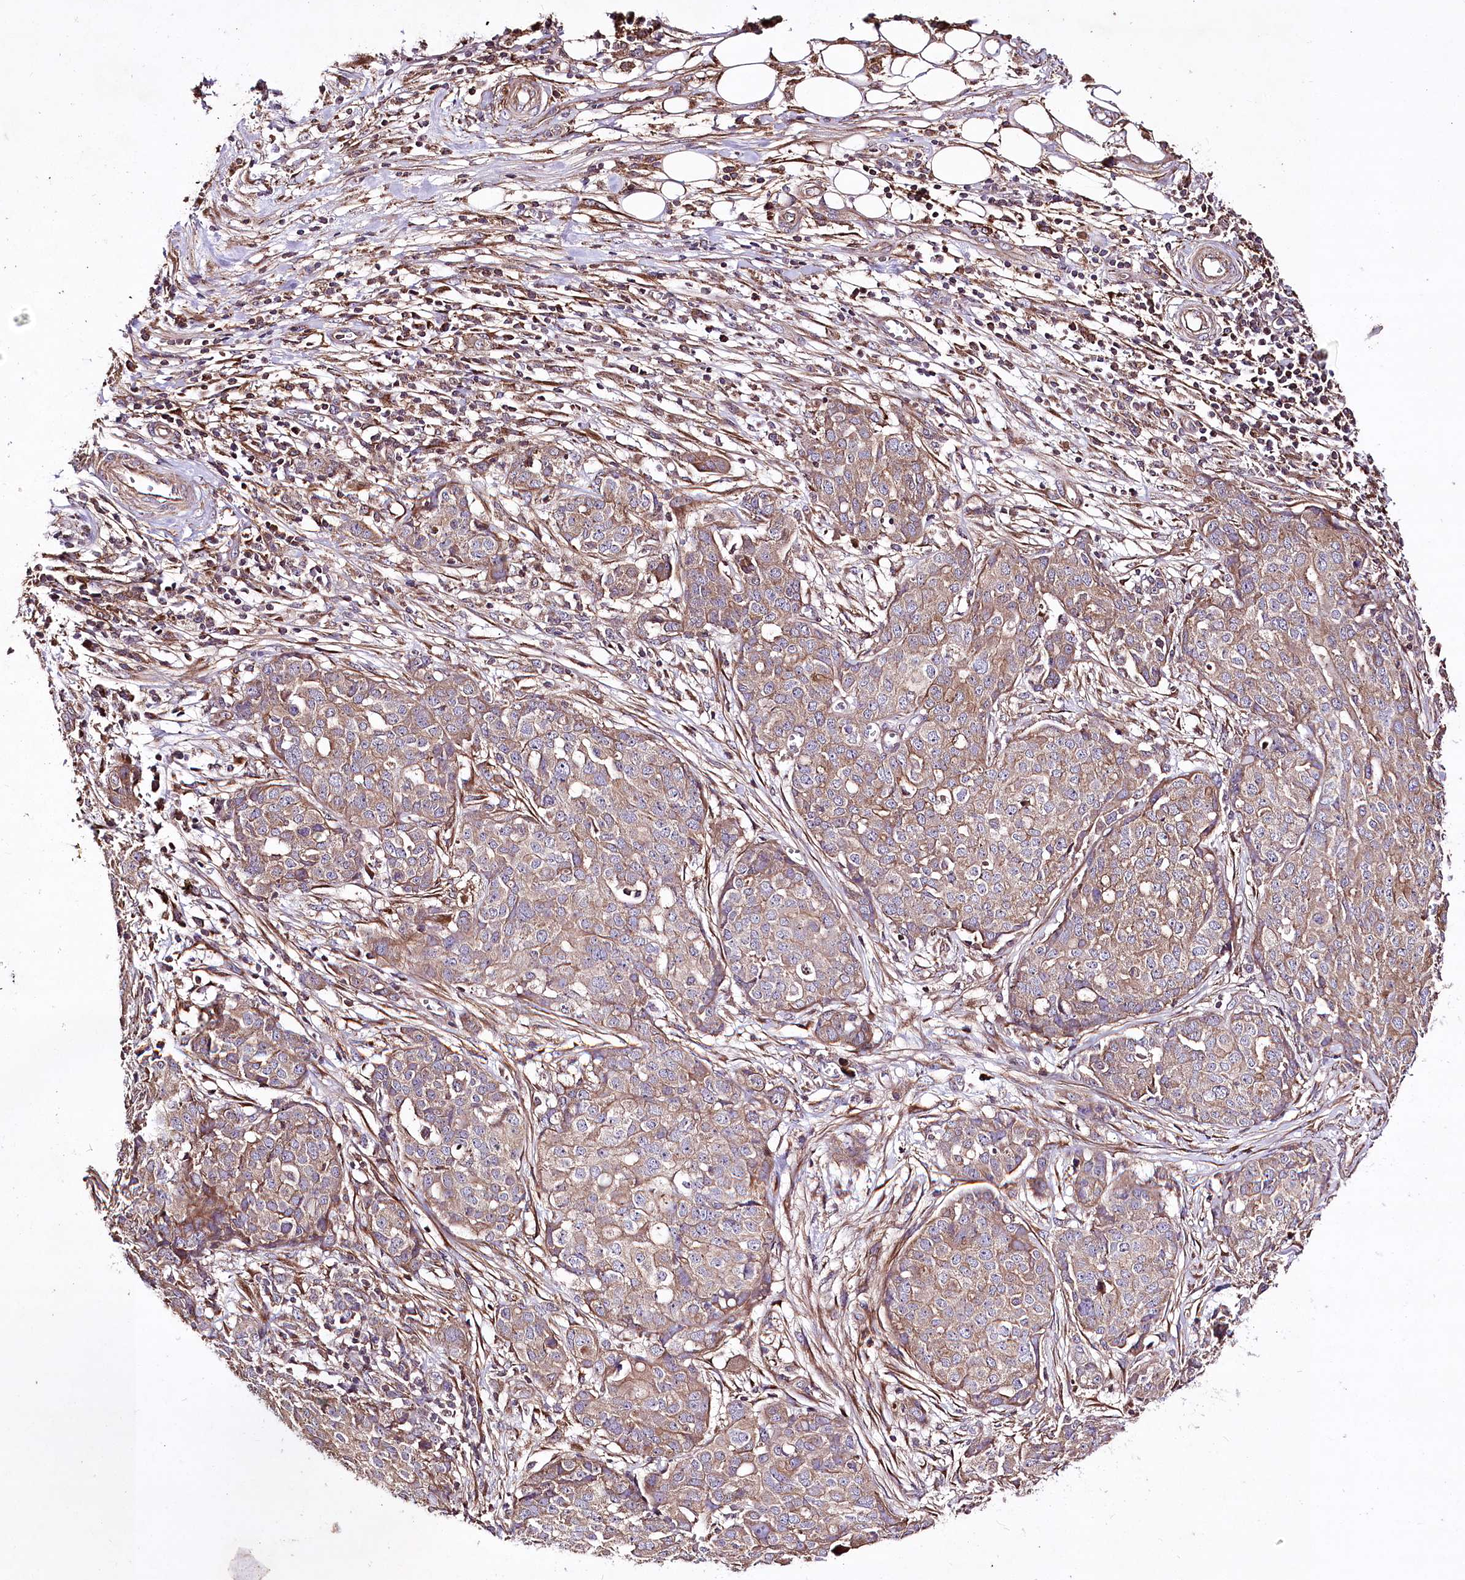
{"staining": {"intensity": "weak", "quantity": "25%-75%", "location": "cytoplasmic/membranous"}, "tissue": "ovarian cancer", "cell_type": "Tumor cells", "image_type": "cancer", "snomed": [{"axis": "morphology", "description": "Cystadenocarcinoma, serous, NOS"}, {"axis": "topography", "description": "Soft tissue"}, {"axis": "topography", "description": "Ovary"}], "caption": "Protein staining of ovarian cancer (serous cystadenocarcinoma) tissue reveals weak cytoplasmic/membranous positivity in about 25%-75% of tumor cells. The staining was performed using DAB (3,3'-diaminobenzidine), with brown indicating positive protein expression. Nuclei are stained blue with hematoxylin.", "gene": "WWC1", "patient": {"sex": "female", "age": 57}}